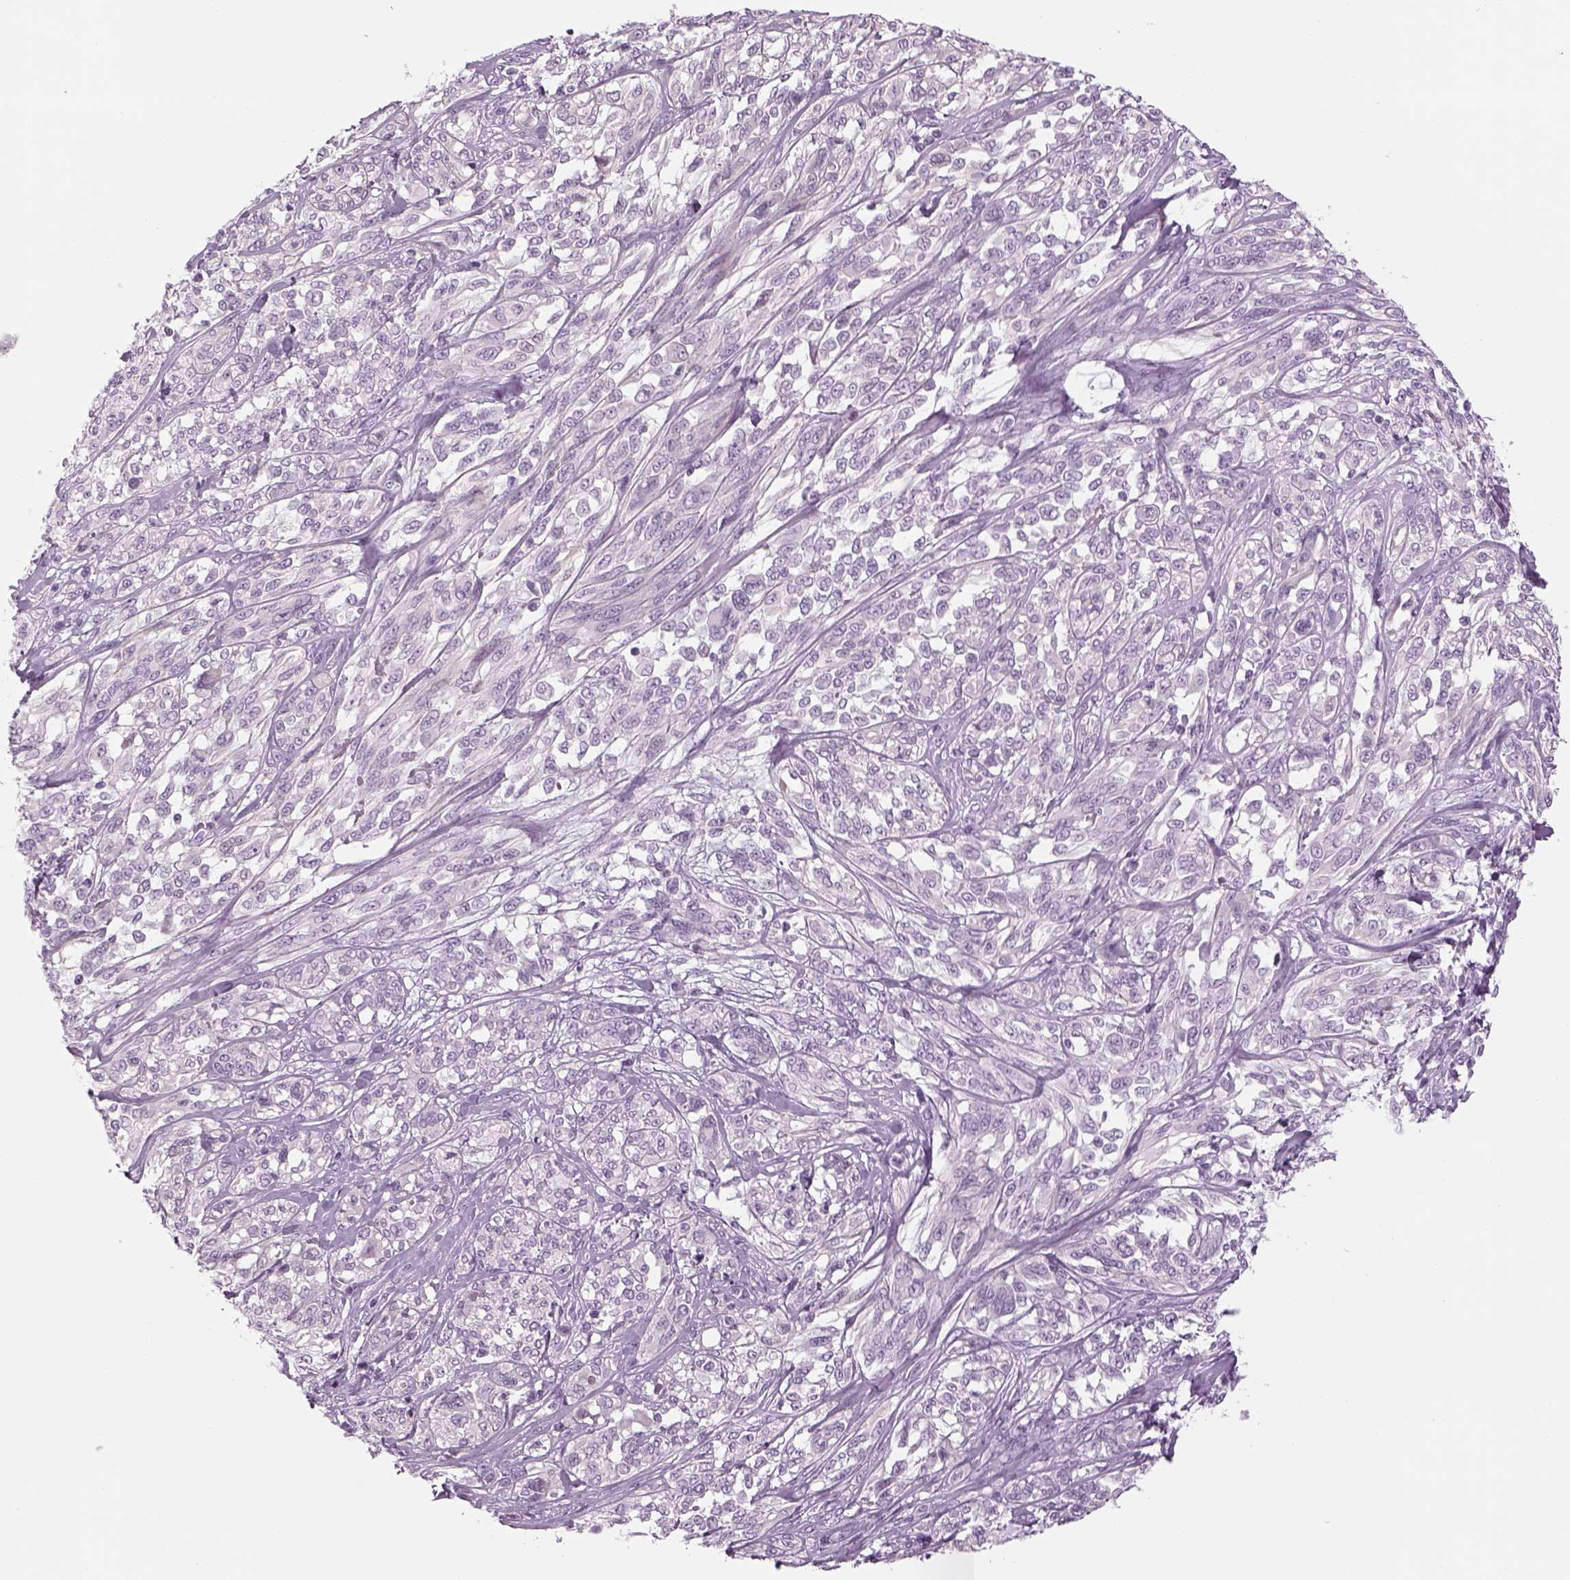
{"staining": {"intensity": "negative", "quantity": "none", "location": "none"}, "tissue": "melanoma", "cell_type": "Tumor cells", "image_type": "cancer", "snomed": [{"axis": "morphology", "description": "Malignant melanoma, NOS"}, {"axis": "topography", "description": "Skin"}], "caption": "Tumor cells show no significant protein positivity in melanoma. (DAB immunohistochemistry, high magnification).", "gene": "LRRIQ3", "patient": {"sex": "female", "age": 91}}